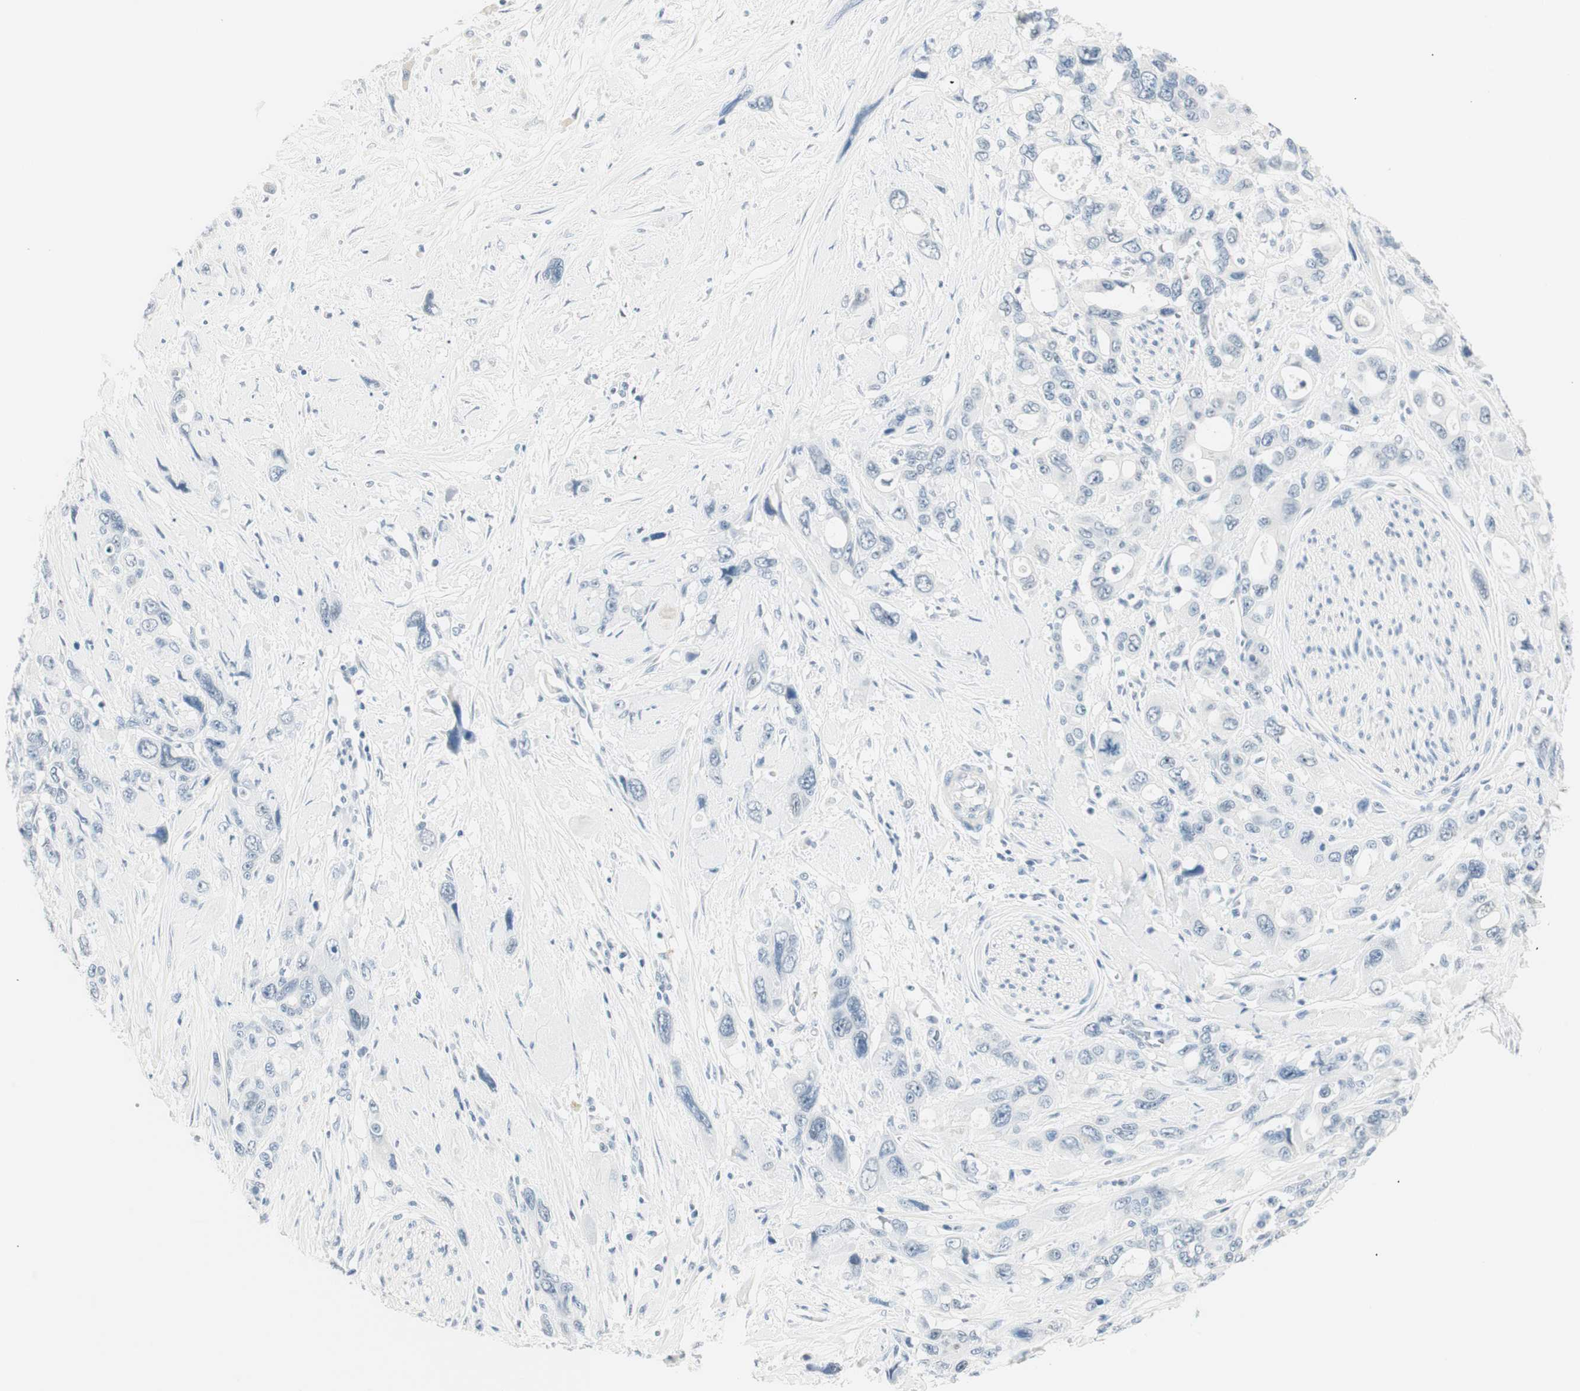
{"staining": {"intensity": "negative", "quantity": "none", "location": "none"}, "tissue": "pancreatic cancer", "cell_type": "Tumor cells", "image_type": "cancer", "snomed": [{"axis": "morphology", "description": "Adenocarcinoma, NOS"}, {"axis": "topography", "description": "Pancreas"}], "caption": "This image is of pancreatic cancer (adenocarcinoma) stained with IHC to label a protein in brown with the nuclei are counter-stained blue. There is no positivity in tumor cells.", "gene": "HOXB13", "patient": {"sex": "male", "age": 46}}